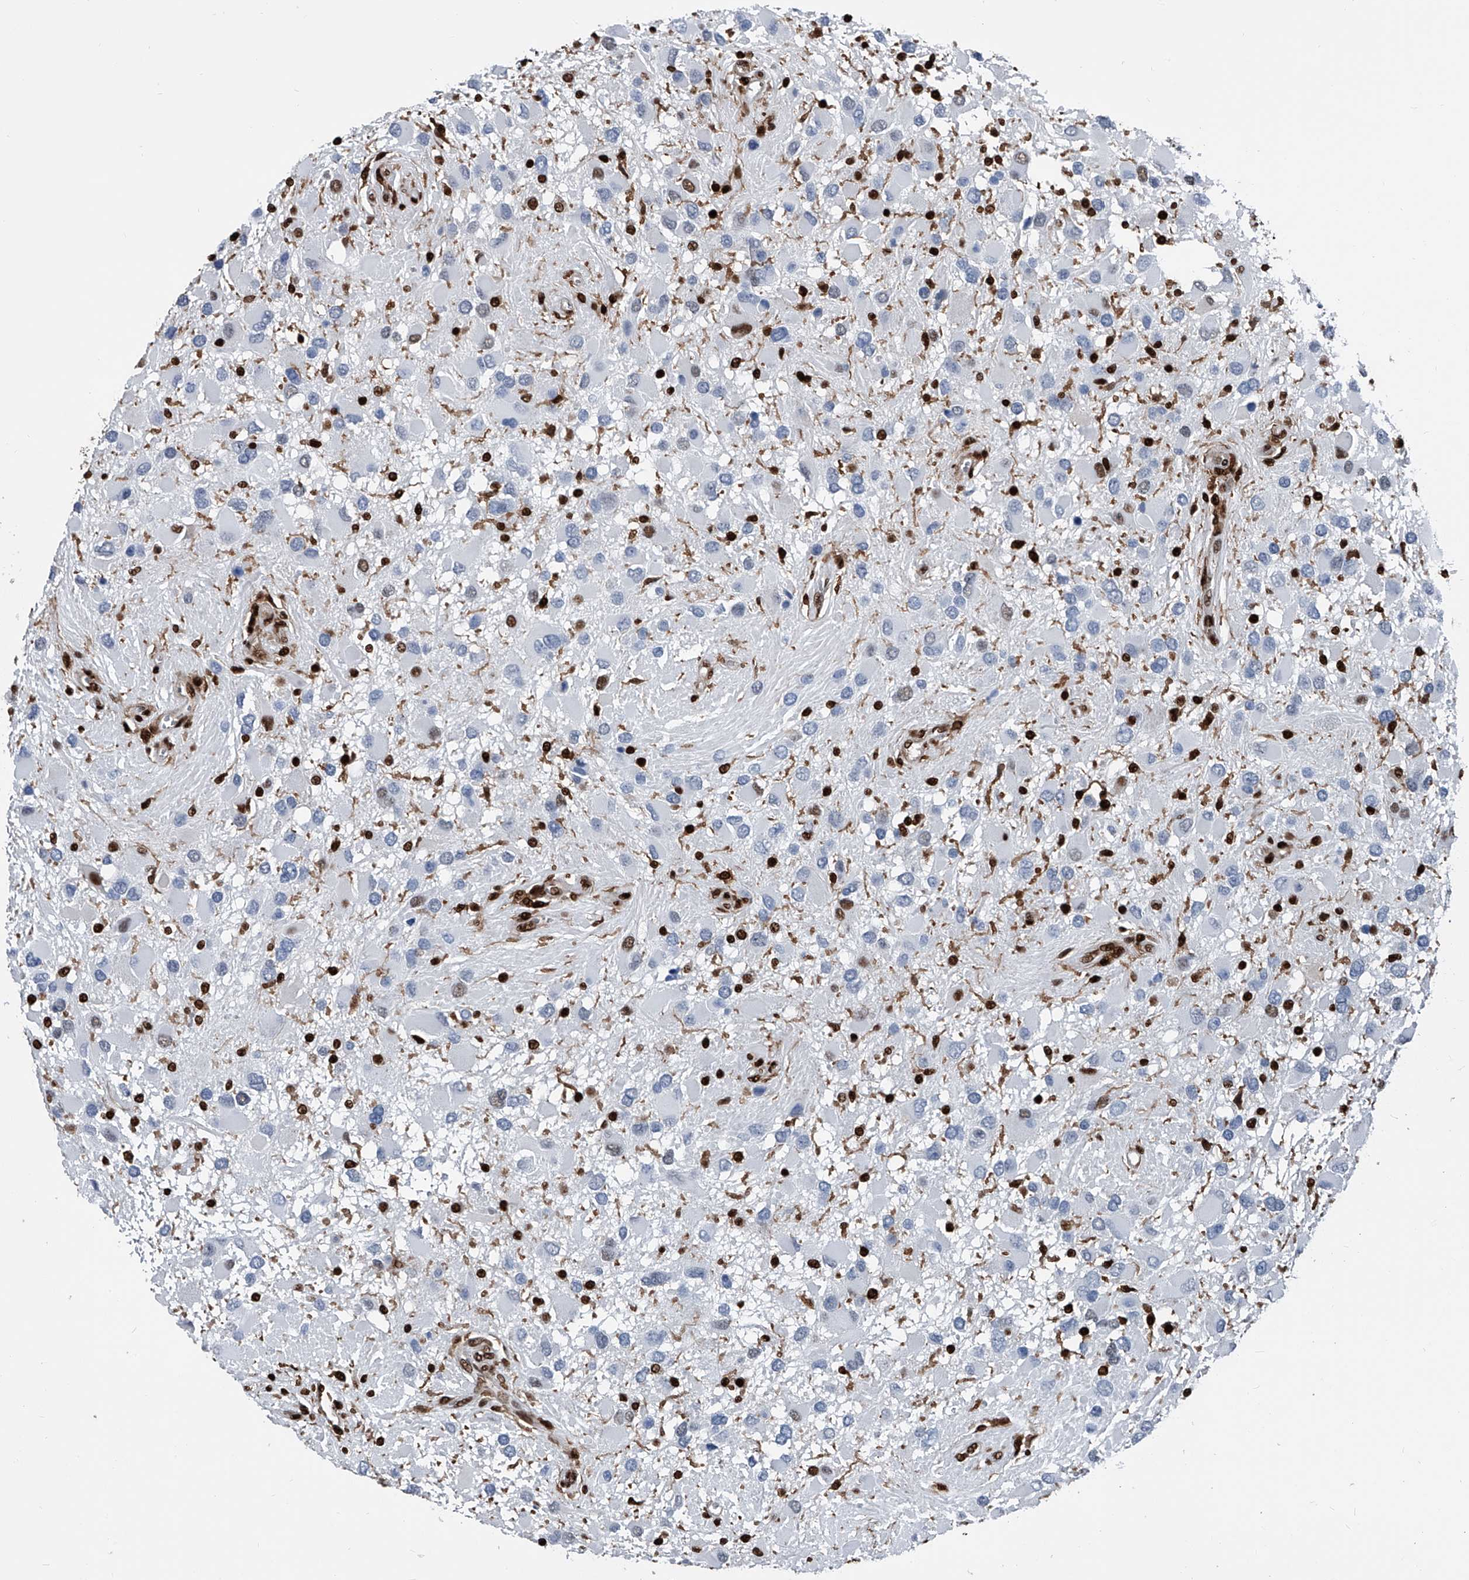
{"staining": {"intensity": "negative", "quantity": "none", "location": "none"}, "tissue": "glioma", "cell_type": "Tumor cells", "image_type": "cancer", "snomed": [{"axis": "morphology", "description": "Glioma, malignant, High grade"}, {"axis": "topography", "description": "Brain"}], "caption": "Micrograph shows no significant protein staining in tumor cells of malignant glioma (high-grade).", "gene": "FKBP5", "patient": {"sex": "male", "age": 53}}